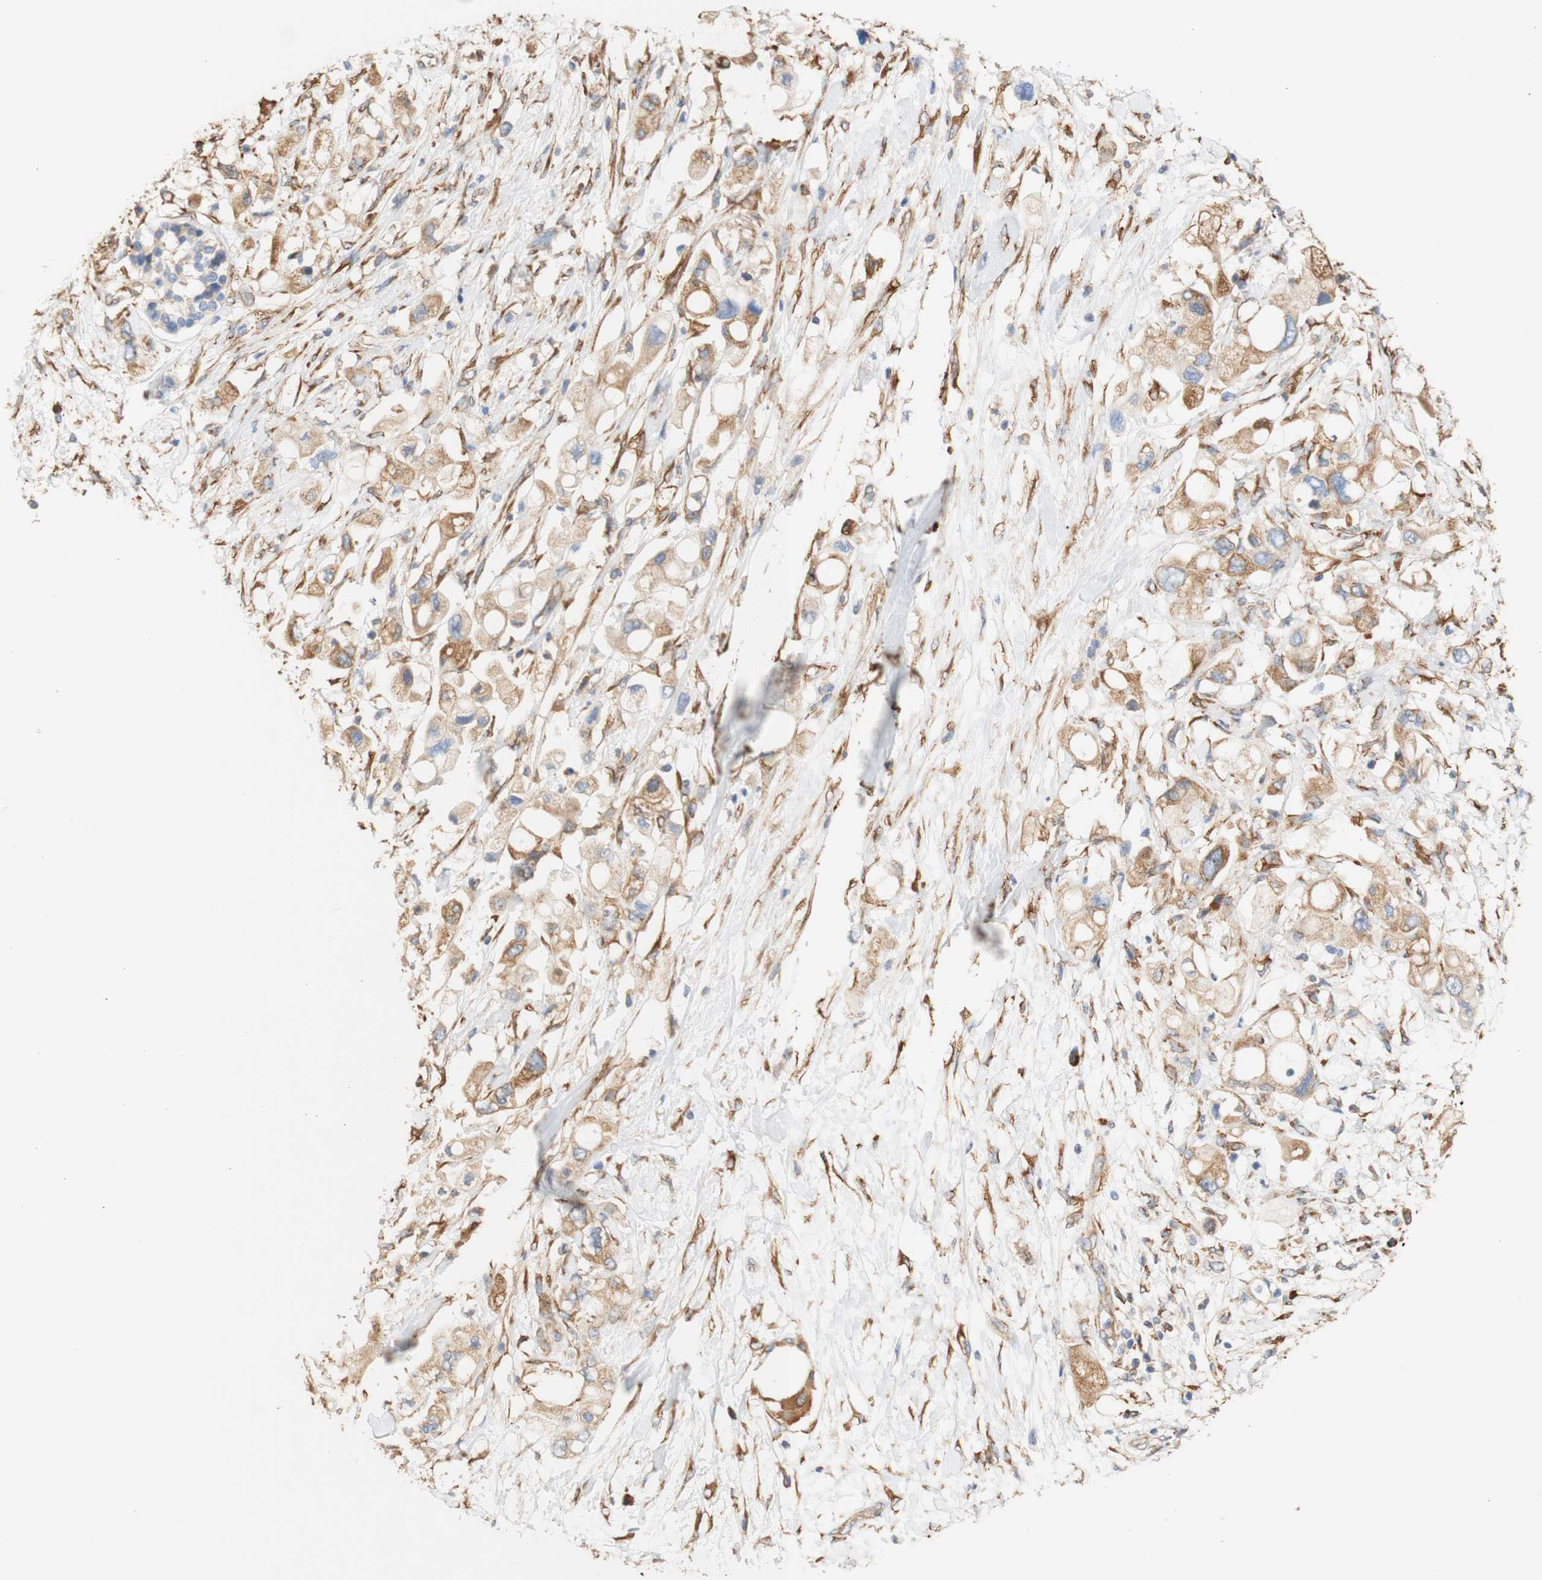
{"staining": {"intensity": "moderate", "quantity": "25%-75%", "location": "cytoplasmic/membranous"}, "tissue": "pancreatic cancer", "cell_type": "Tumor cells", "image_type": "cancer", "snomed": [{"axis": "morphology", "description": "Adenocarcinoma, NOS"}, {"axis": "topography", "description": "Pancreas"}], "caption": "Moderate cytoplasmic/membranous staining is seen in about 25%-75% of tumor cells in pancreatic cancer (adenocarcinoma).", "gene": "EIF2AK4", "patient": {"sex": "female", "age": 56}}